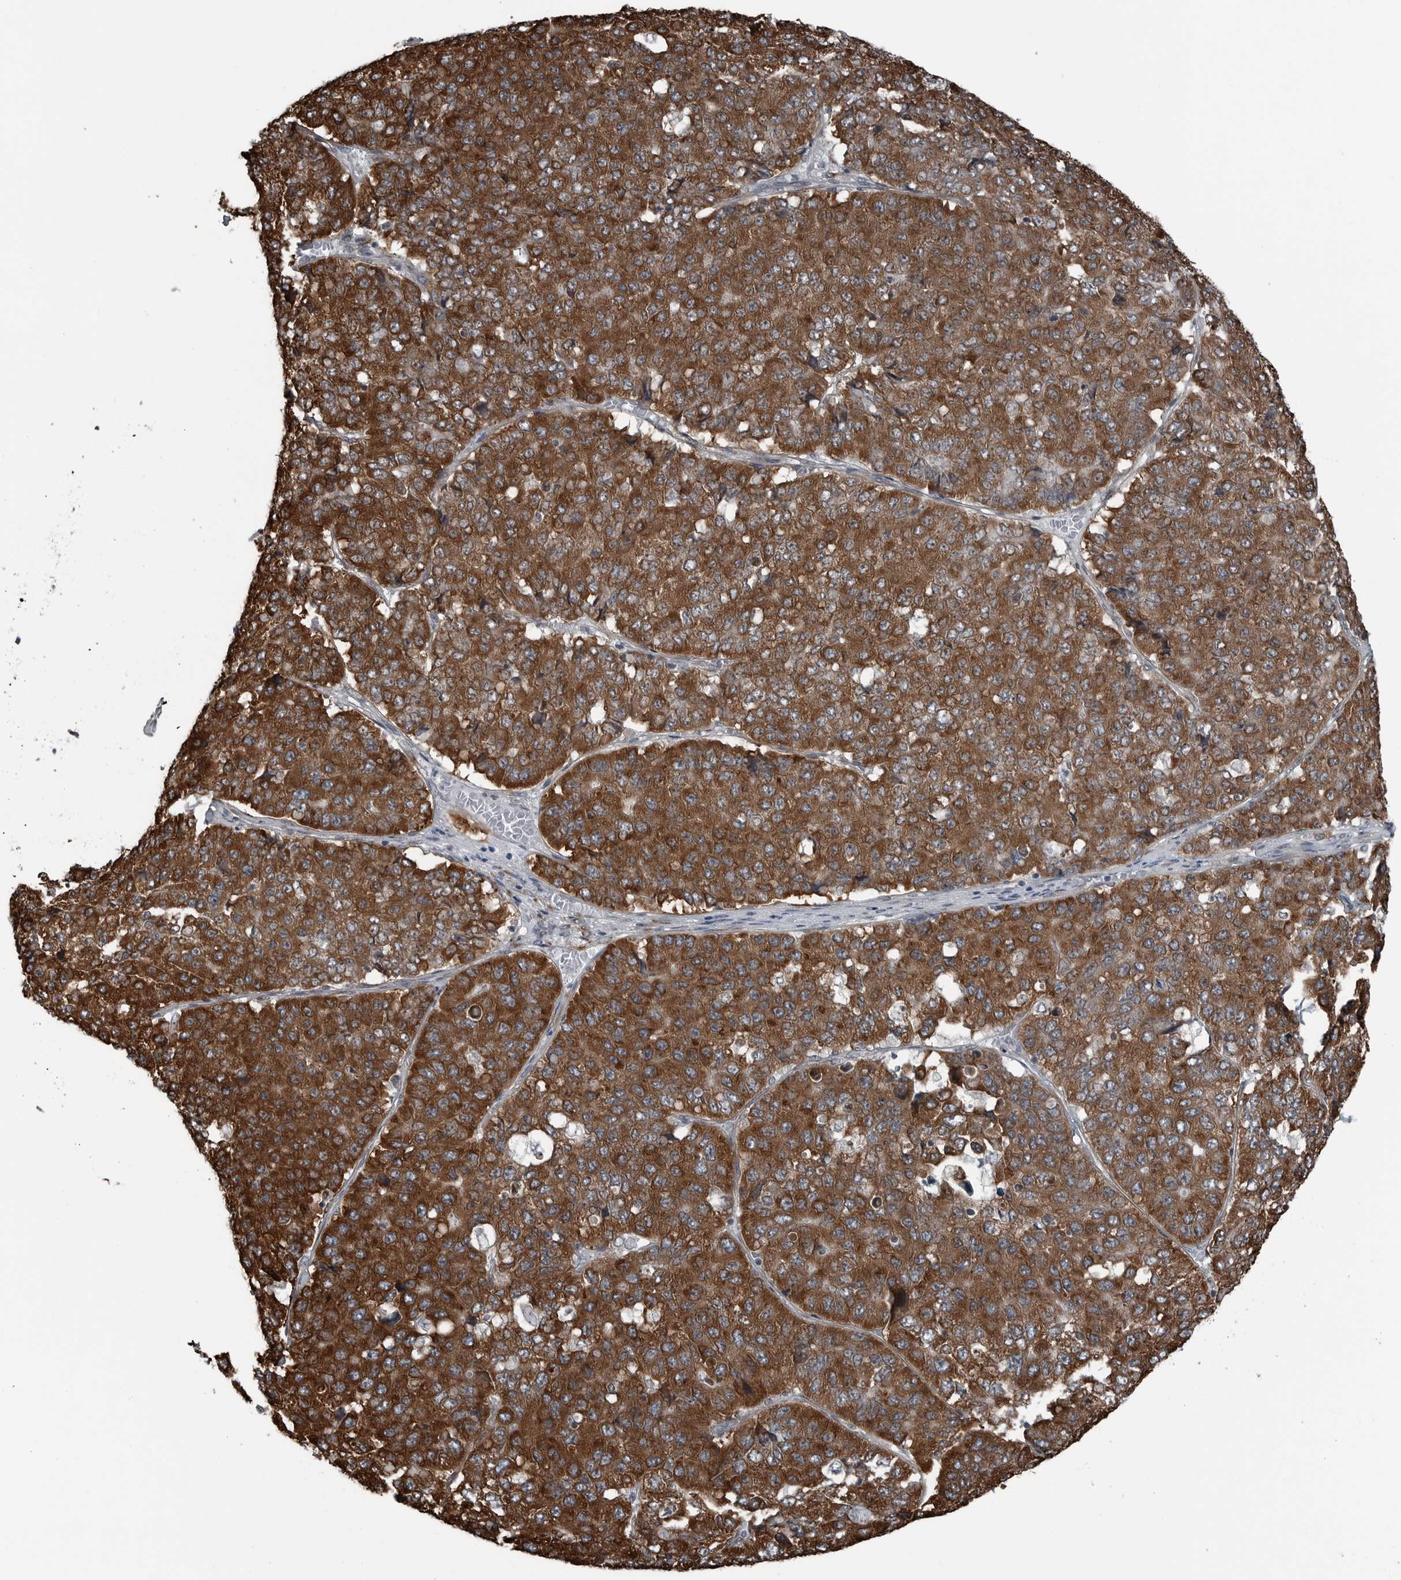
{"staining": {"intensity": "strong", "quantity": ">75%", "location": "cytoplasmic/membranous"}, "tissue": "pancreatic cancer", "cell_type": "Tumor cells", "image_type": "cancer", "snomed": [{"axis": "morphology", "description": "Adenocarcinoma, NOS"}, {"axis": "topography", "description": "Pancreas"}], "caption": "Human adenocarcinoma (pancreatic) stained with a protein marker displays strong staining in tumor cells.", "gene": "CEP85", "patient": {"sex": "male", "age": 50}}